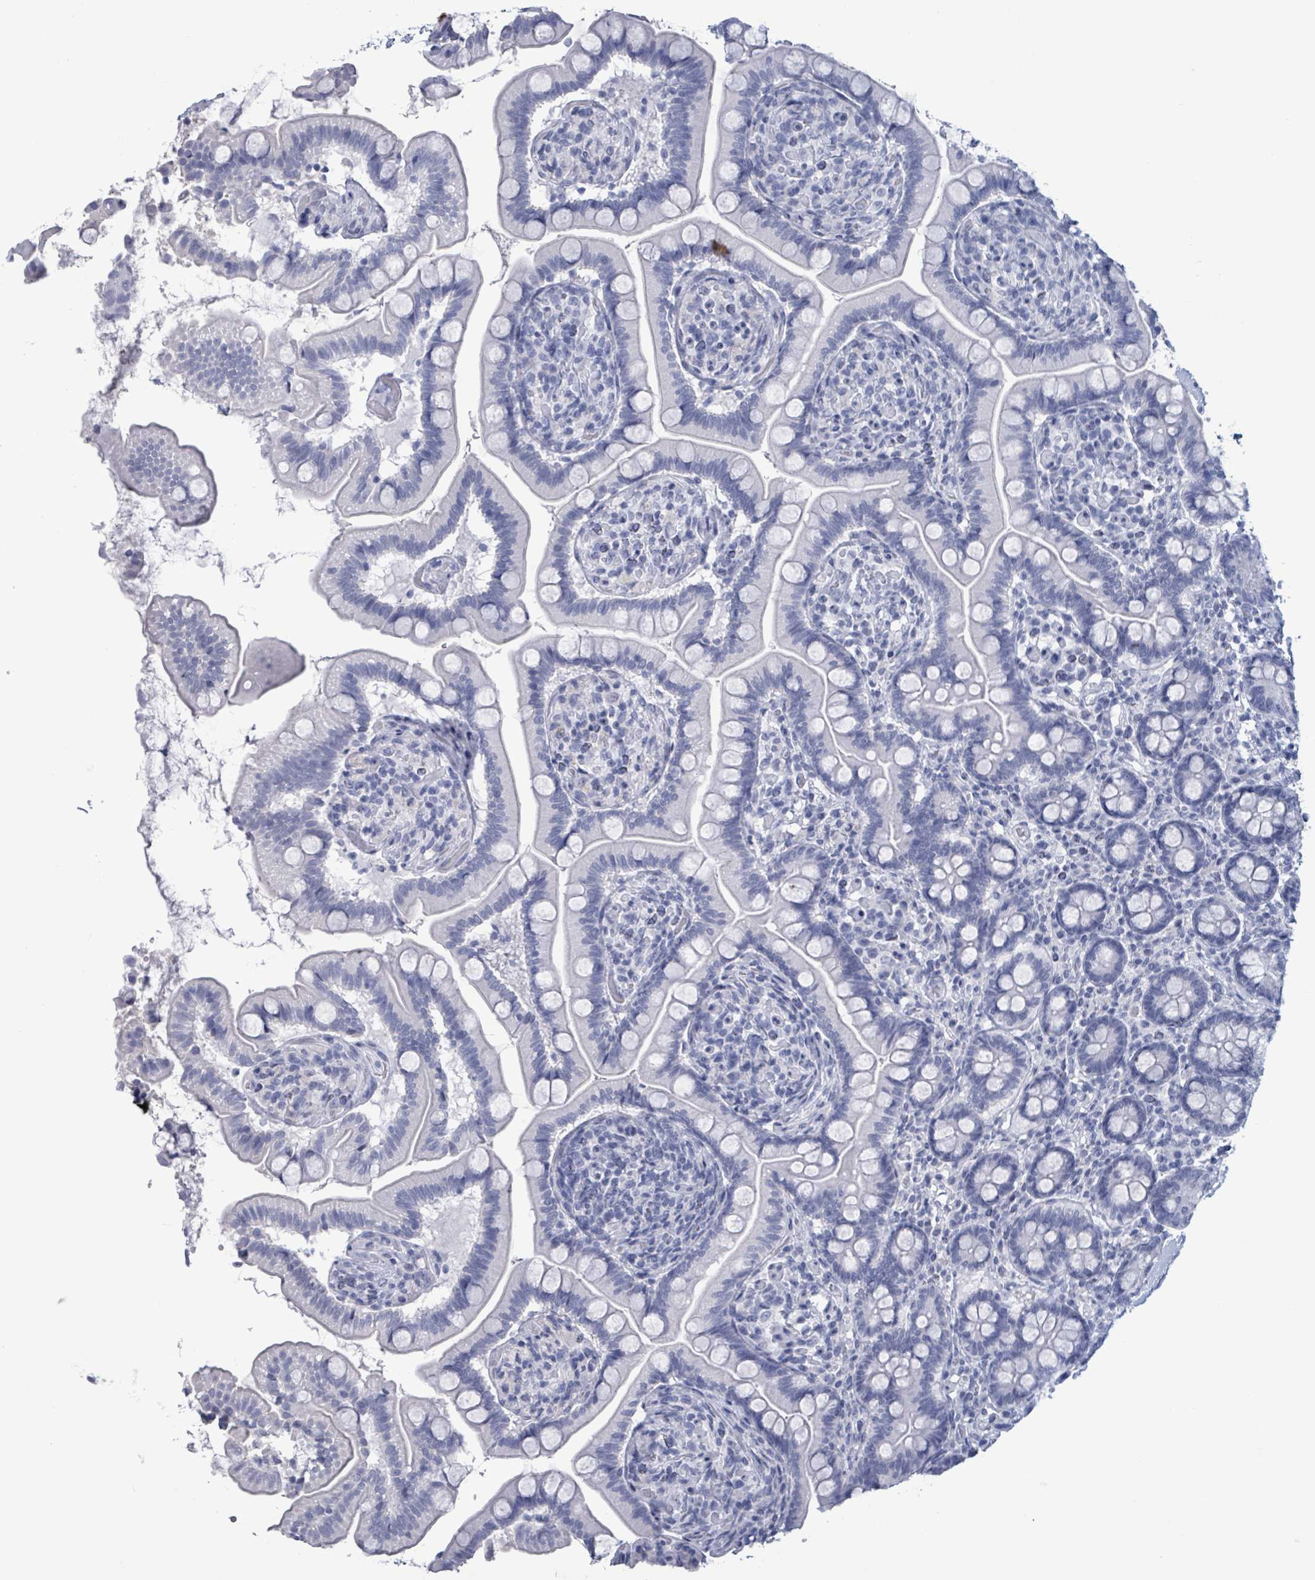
{"staining": {"intensity": "negative", "quantity": "none", "location": "none"}, "tissue": "small intestine", "cell_type": "Glandular cells", "image_type": "normal", "snomed": [{"axis": "morphology", "description": "Normal tissue, NOS"}, {"axis": "topography", "description": "Small intestine"}], "caption": "Immunohistochemistry photomicrograph of normal small intestine stained for a protein (brown), which reveals no staining in glandular cells. The staining is performed using DAB brown chromogen with nuclei counter-stained in using hematoxylin.", "gene": "NKX2", "patient": {"sex": "female", "age": 64}}